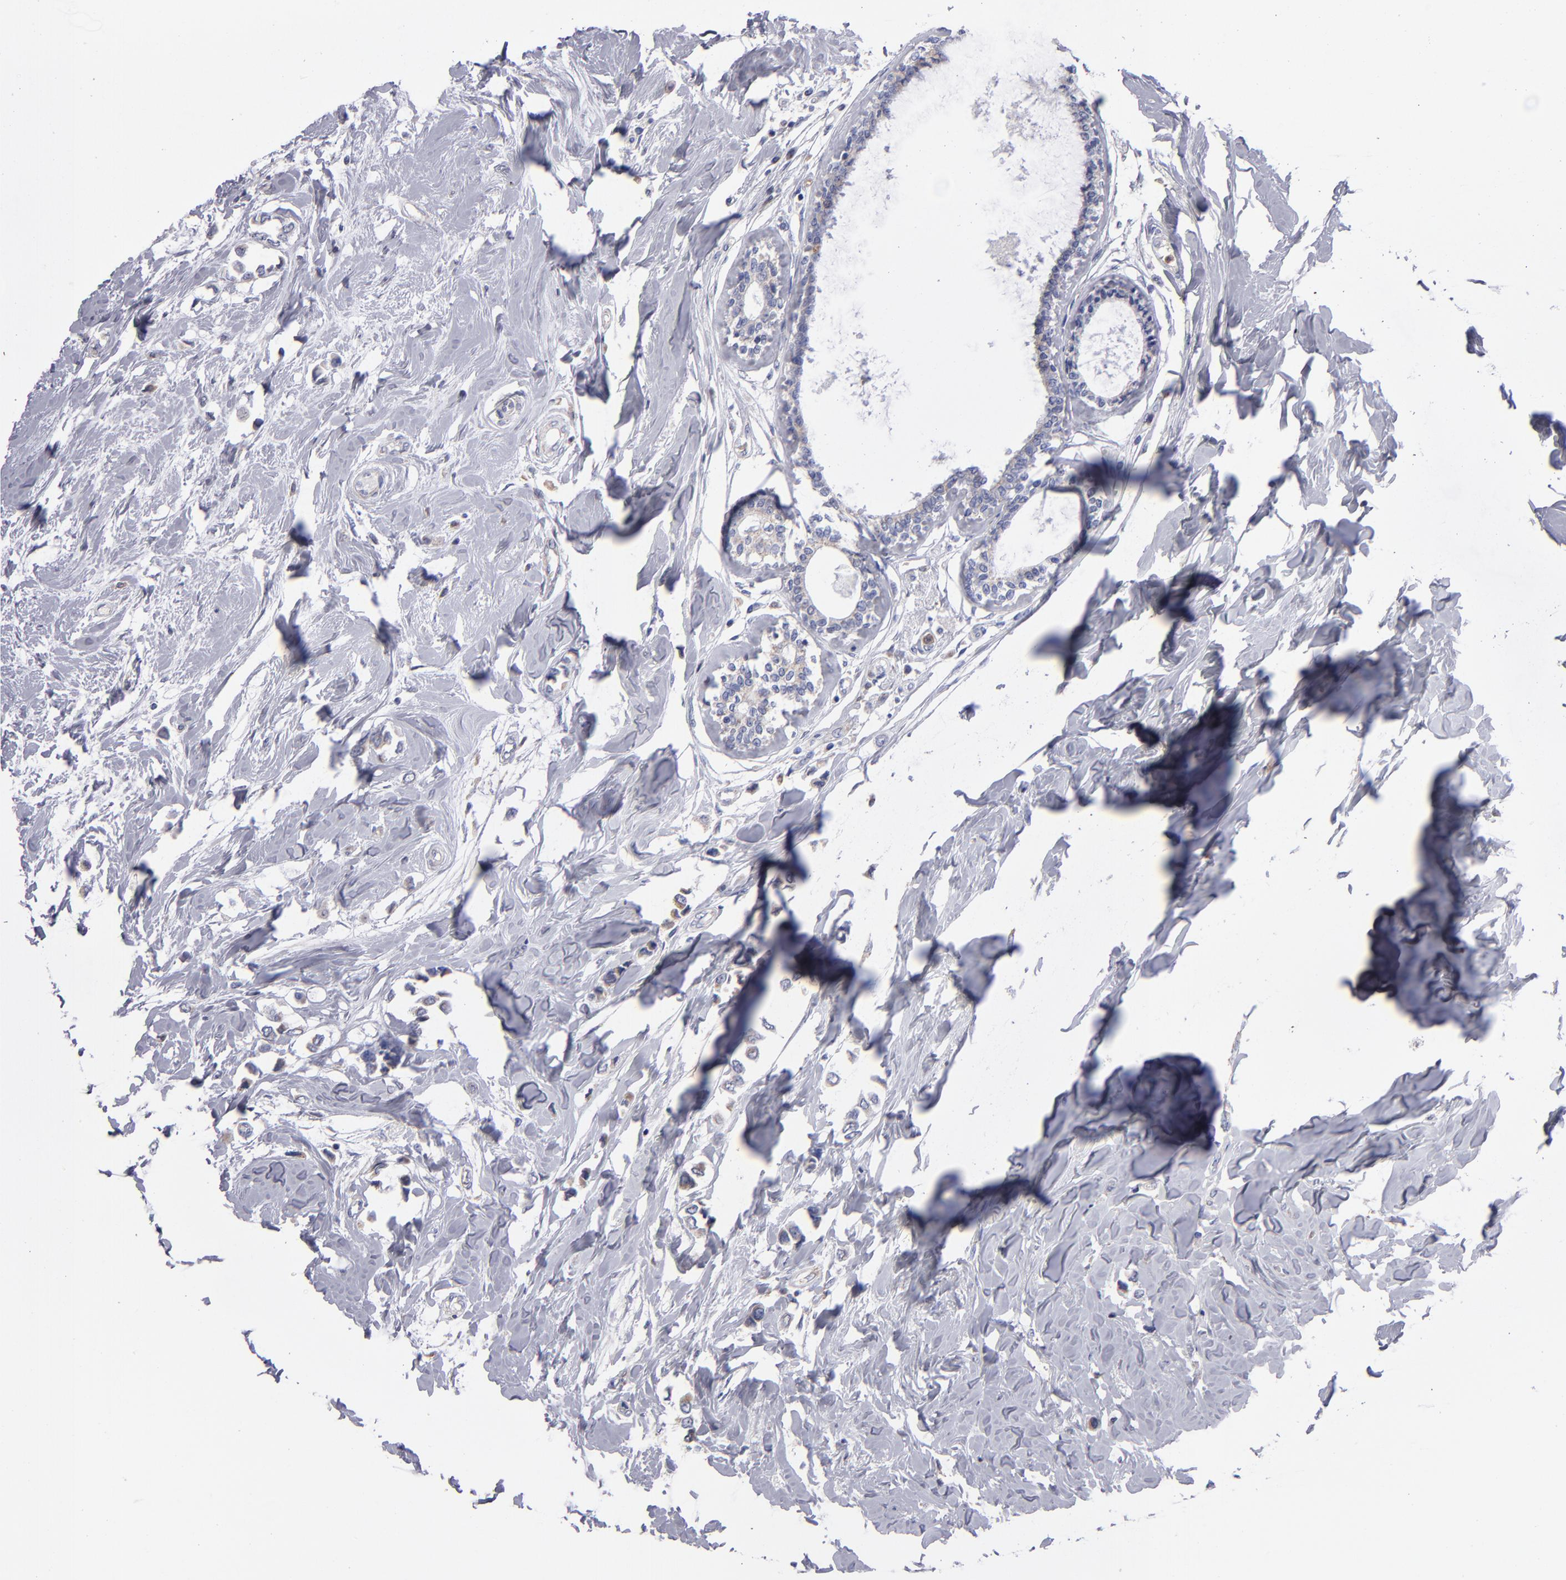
{"staining": {"intensity": "weak", "quantity": ">75%", "location": "cytoplasmic/membranous"}, "tissue": "breast cancer", "cell_type": "Tumor cells", "image_type": "cancer", "snomed": [{"axis": "morphology", "description": "Lobular carcinoma"}, {"axis": "topography", "description": "Breast"}], "caption": "The image reveals immunohistochemical staining of breast cancer (lobular carcinoma). There is weak cytoplasmic/membranous positivity is seen in approximately >75% of tumor cells.", "gene": "FGR", "patient": {"sex": "female", "age": 51}}